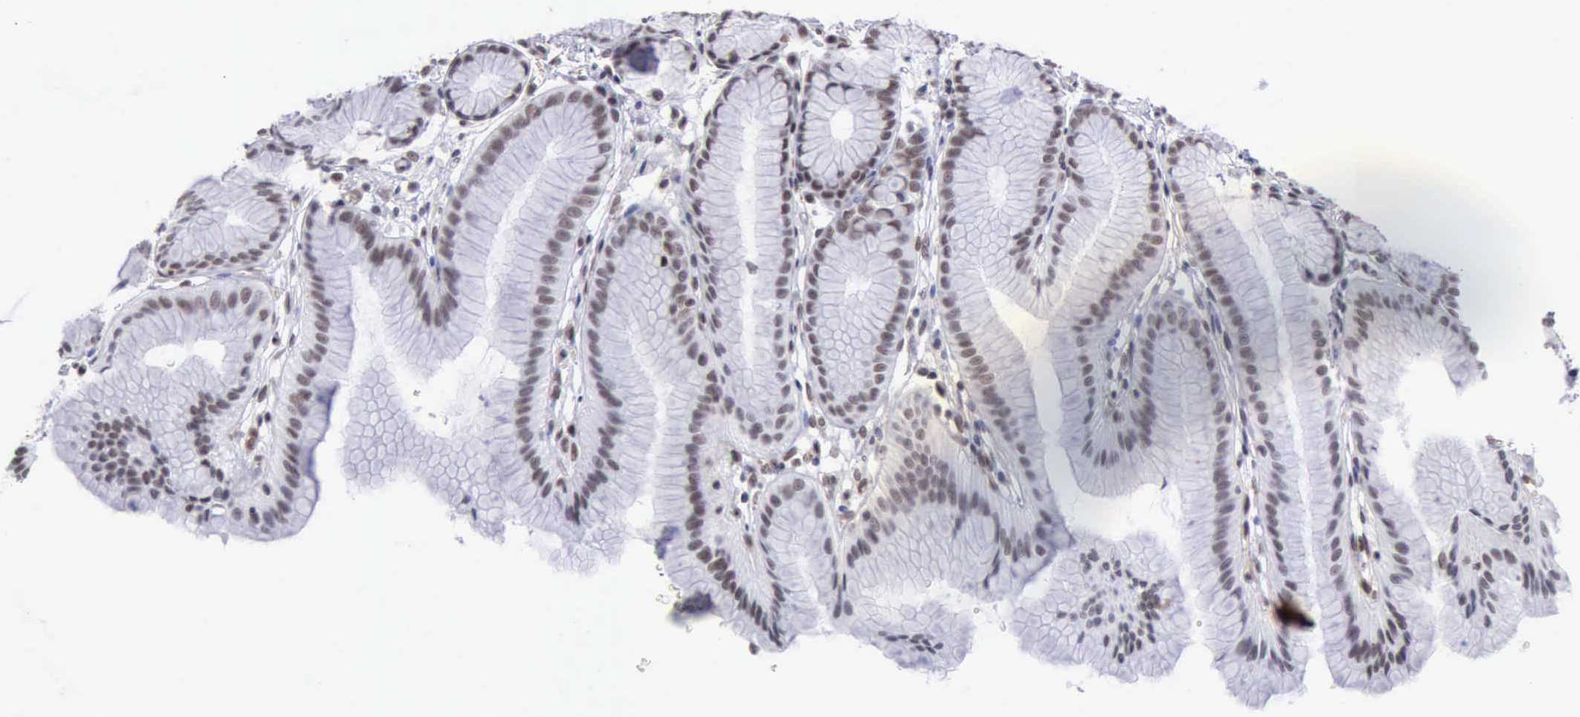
{"staining": {"intensity": "weak", "quantity": ">75%", "location": "nuclear"}, "tissue": "stomach", "cell_type": "Glandular cells", "image_type": "normal", "snomed": [{"axis": "morphology", "description": "Normal tissue, NOS"}, {"axis": "topography", "description": "Stomach"}], "caption": "DAB (3,3'-diaminobenzidine) immunohistochemical staining of normal stomach exhibits weak nuclear protein staining in about >75% of glandular cells.", "gene": "ERCC4", "patient": {"sex": "male", "age": 42}}